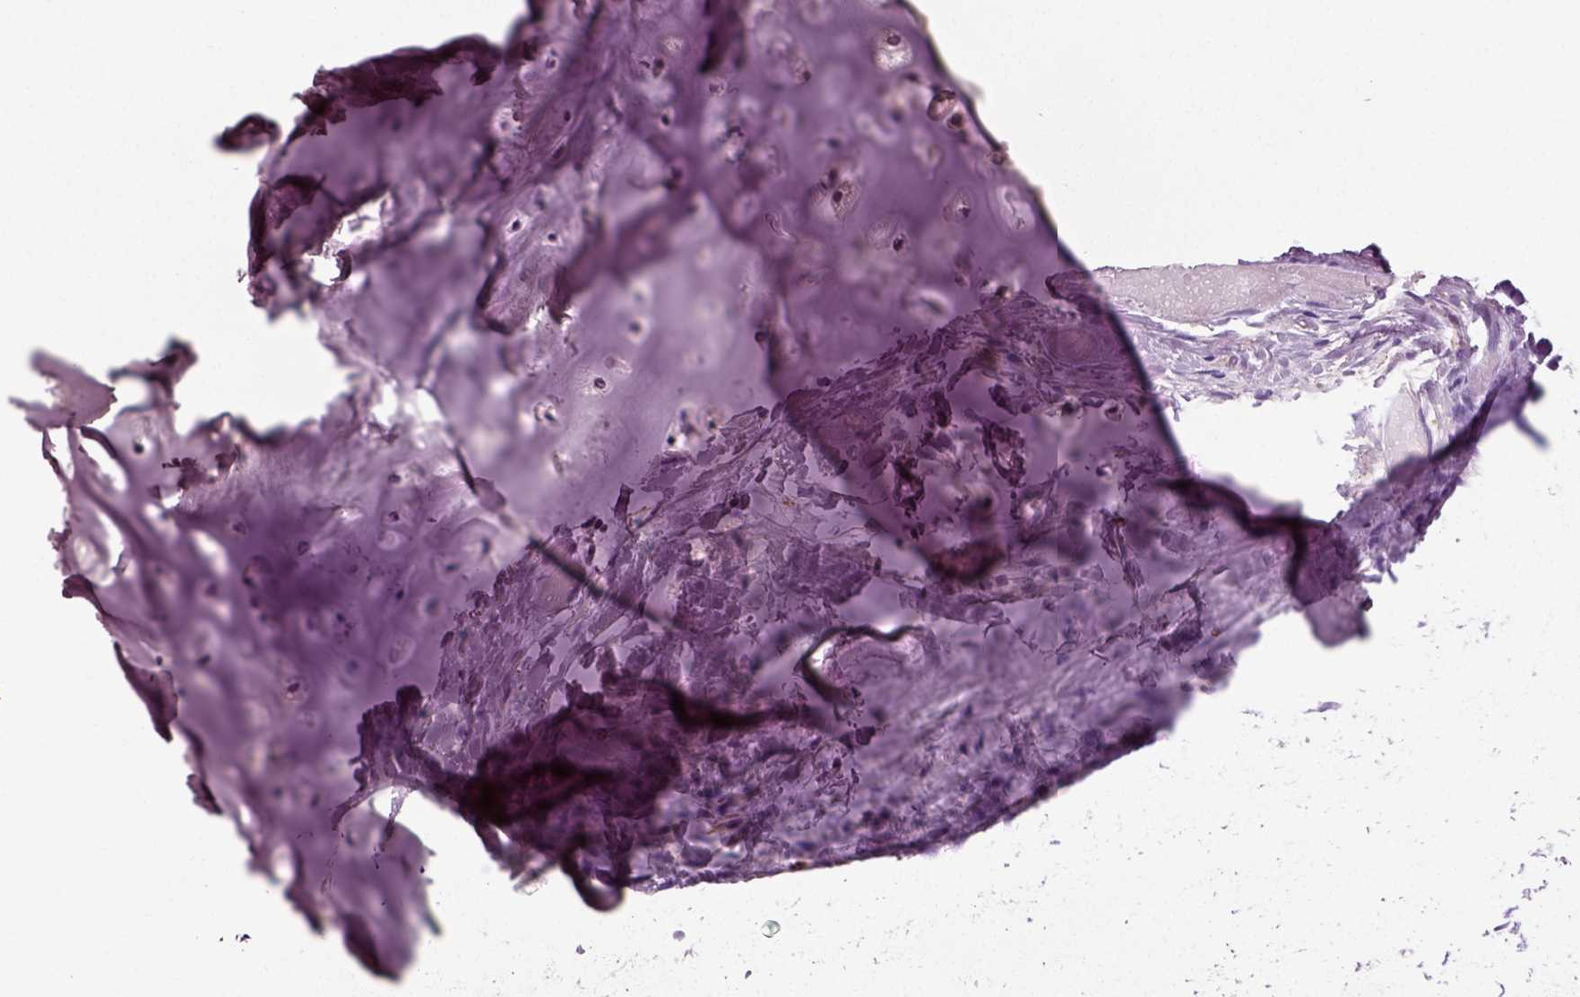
{"staining": {"intensity": "negative", "quantity": "none", "location": "none"}, "tissue": "soft tissue", "cell_type": "Chondrocytes", "image_type": "normal", "snomed": [{"axis": "morphology", "description": "Normal tissue, NOS"}, {"axis": "topography", "description": "Cartilage tissue"}], "caption": "The image shows no staining of chondrocytes in unremarkable soft tissue. (Immunohistochemistry (ihc), brightfield microscopy, high magnification).", "gene": "DNAH10", "patient": {"sex": "male", "age": 62}}